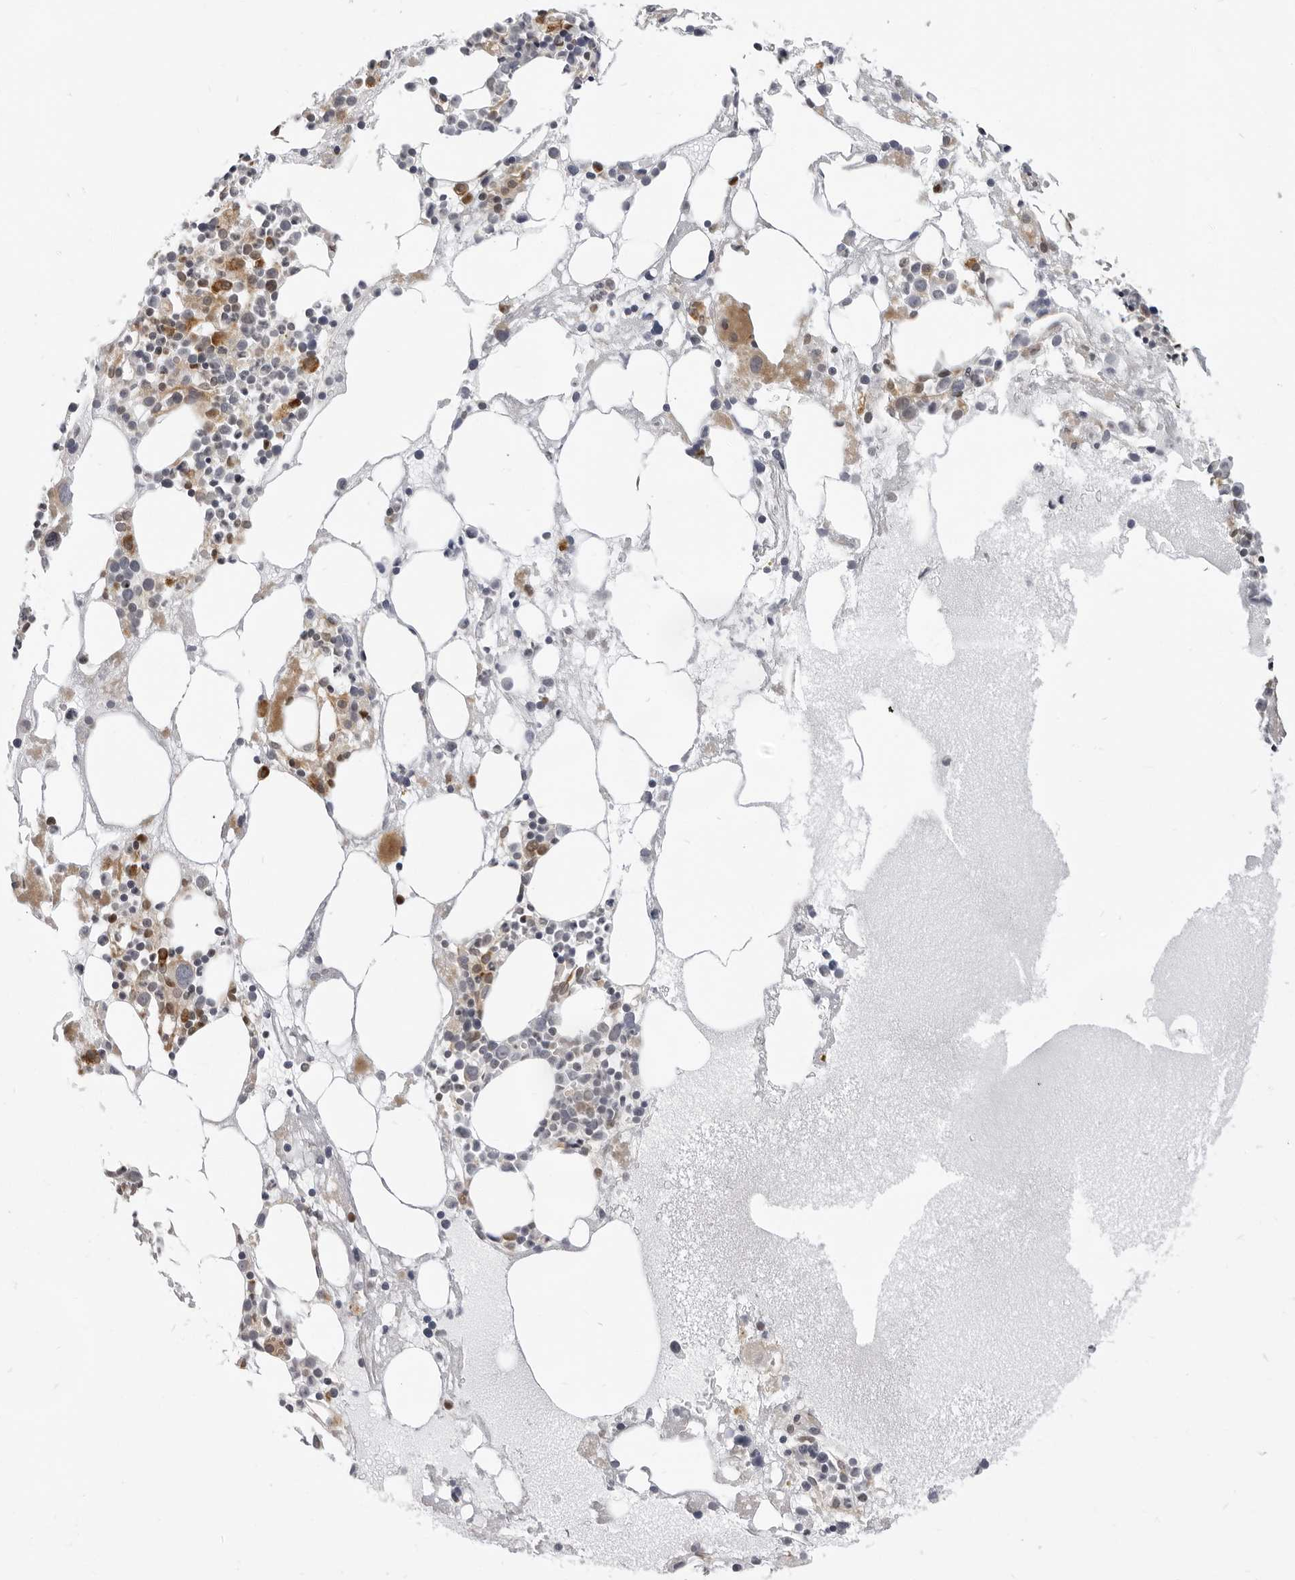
{"staining": {"intensity": "moderate", "quantity": "25%-75%", "location": "cytoplasmic/membranous"}, "tissue": "bone marrow", "cell_type": "Hematopoietic cells", "image_type": "normal", "snomed": [{"axis": "morphology", "description": "Normal tissue, NOS"}, {"axis": "topography", "description": "Bone marrow"}], "caption": "Immunohistochemistry micrograph of benign human bone marrow stained for a protein (brown), which shows medium levels of moderate cytoplasmic/membranous expression in approximately 25%-75% of hematopoietic cells.", "gene": "SRGAP2", "patient": {"sex": "female", "age": 52}}